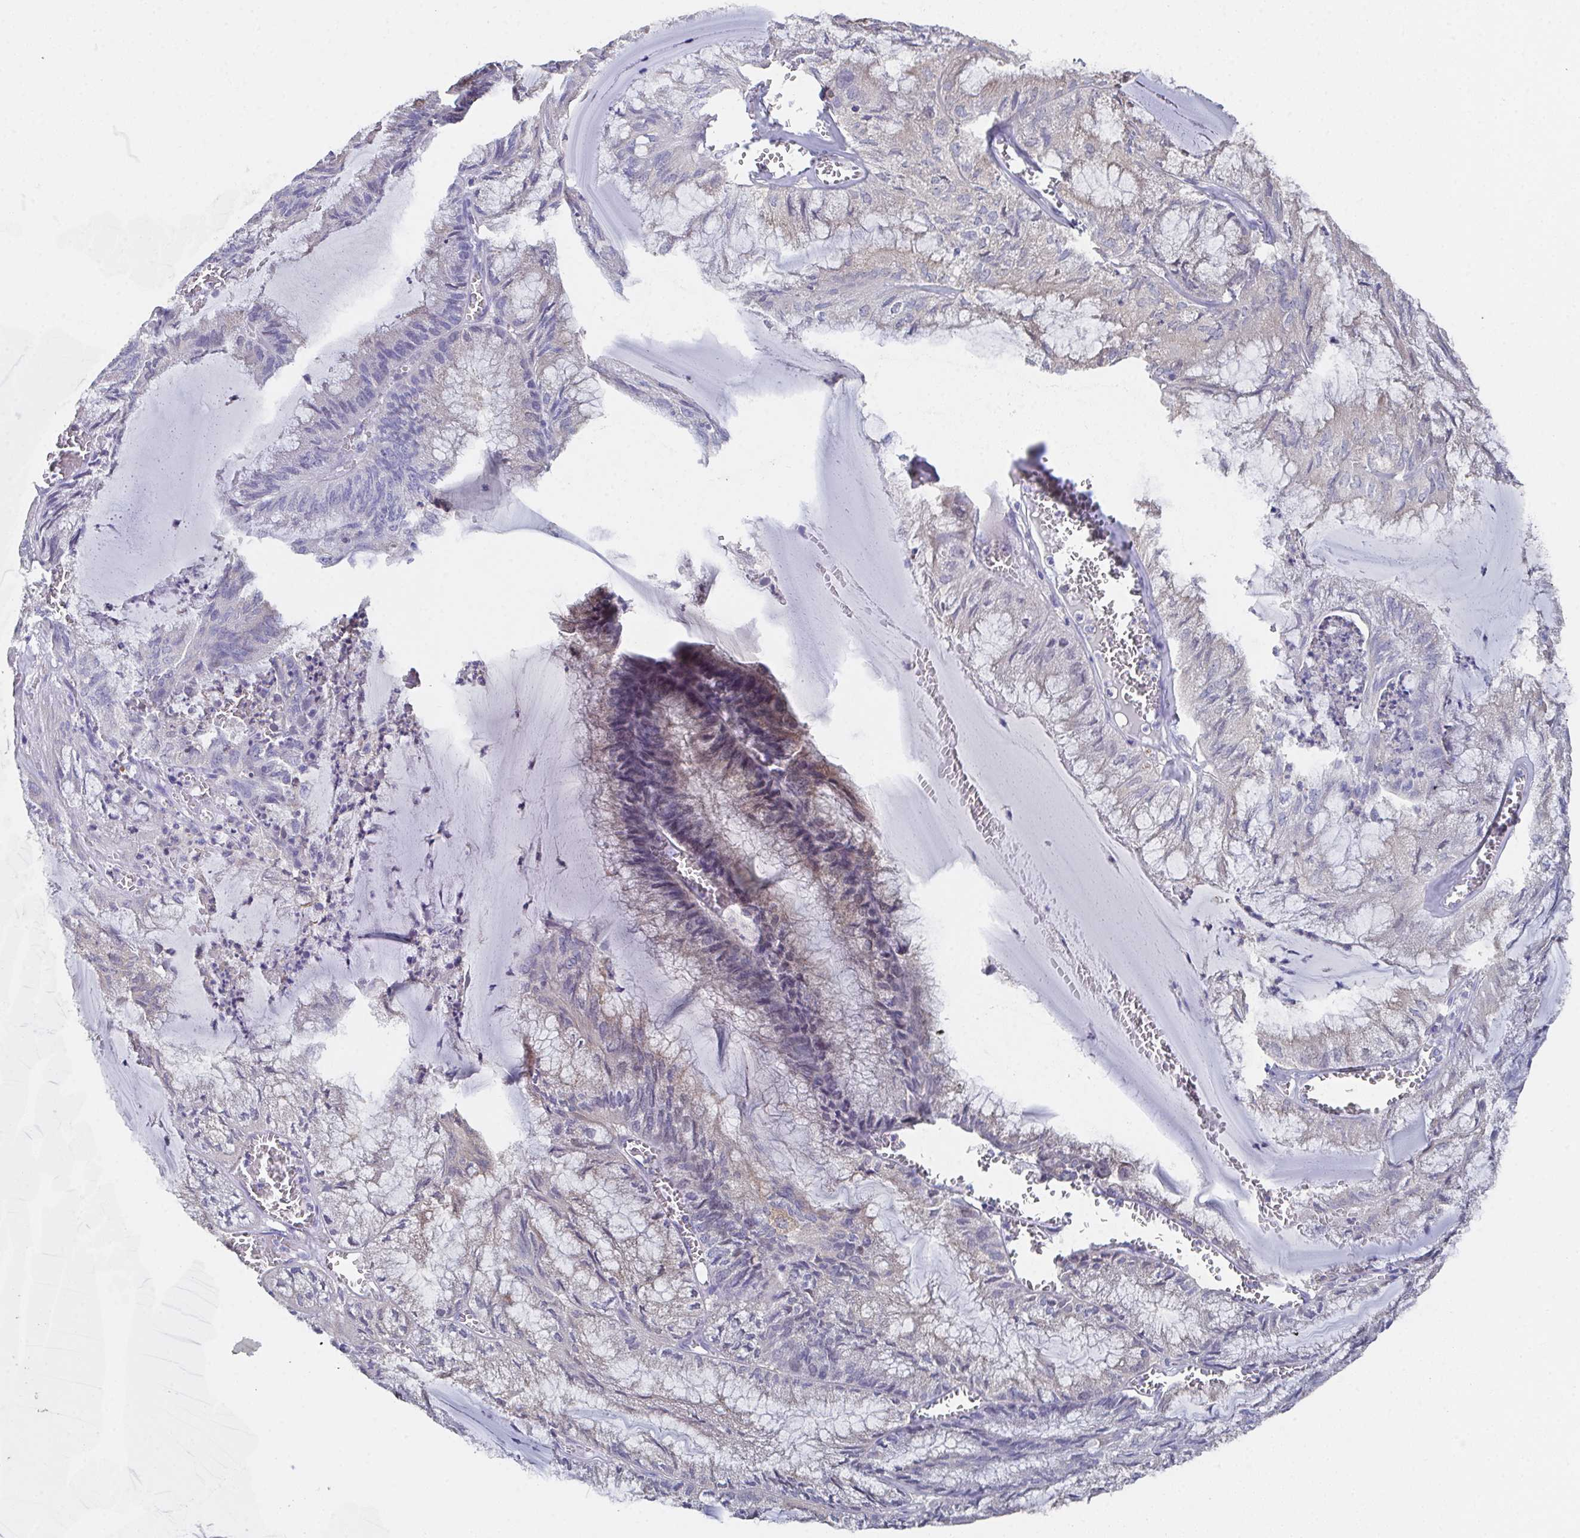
{"staining": {"intensity": "weak", "quantity": "<25%", "location": "cytoplasmic/membranous"}, "tissue": "endometrial cancer", "cell_type": "Tumor cells", "image_type": "cancer", "snomed": [{"axis": "morphology", "description": "Carcinoma, NOS"}, {"axis": "topography", "description": "Endometrium"}], "caption": "A photomicrograph of carcinoma (endometrial) stained for a protein shows no brown staining in tumor cells.", "gene": "SSC4D", "patient": {"sex": "female", "age": 62}}